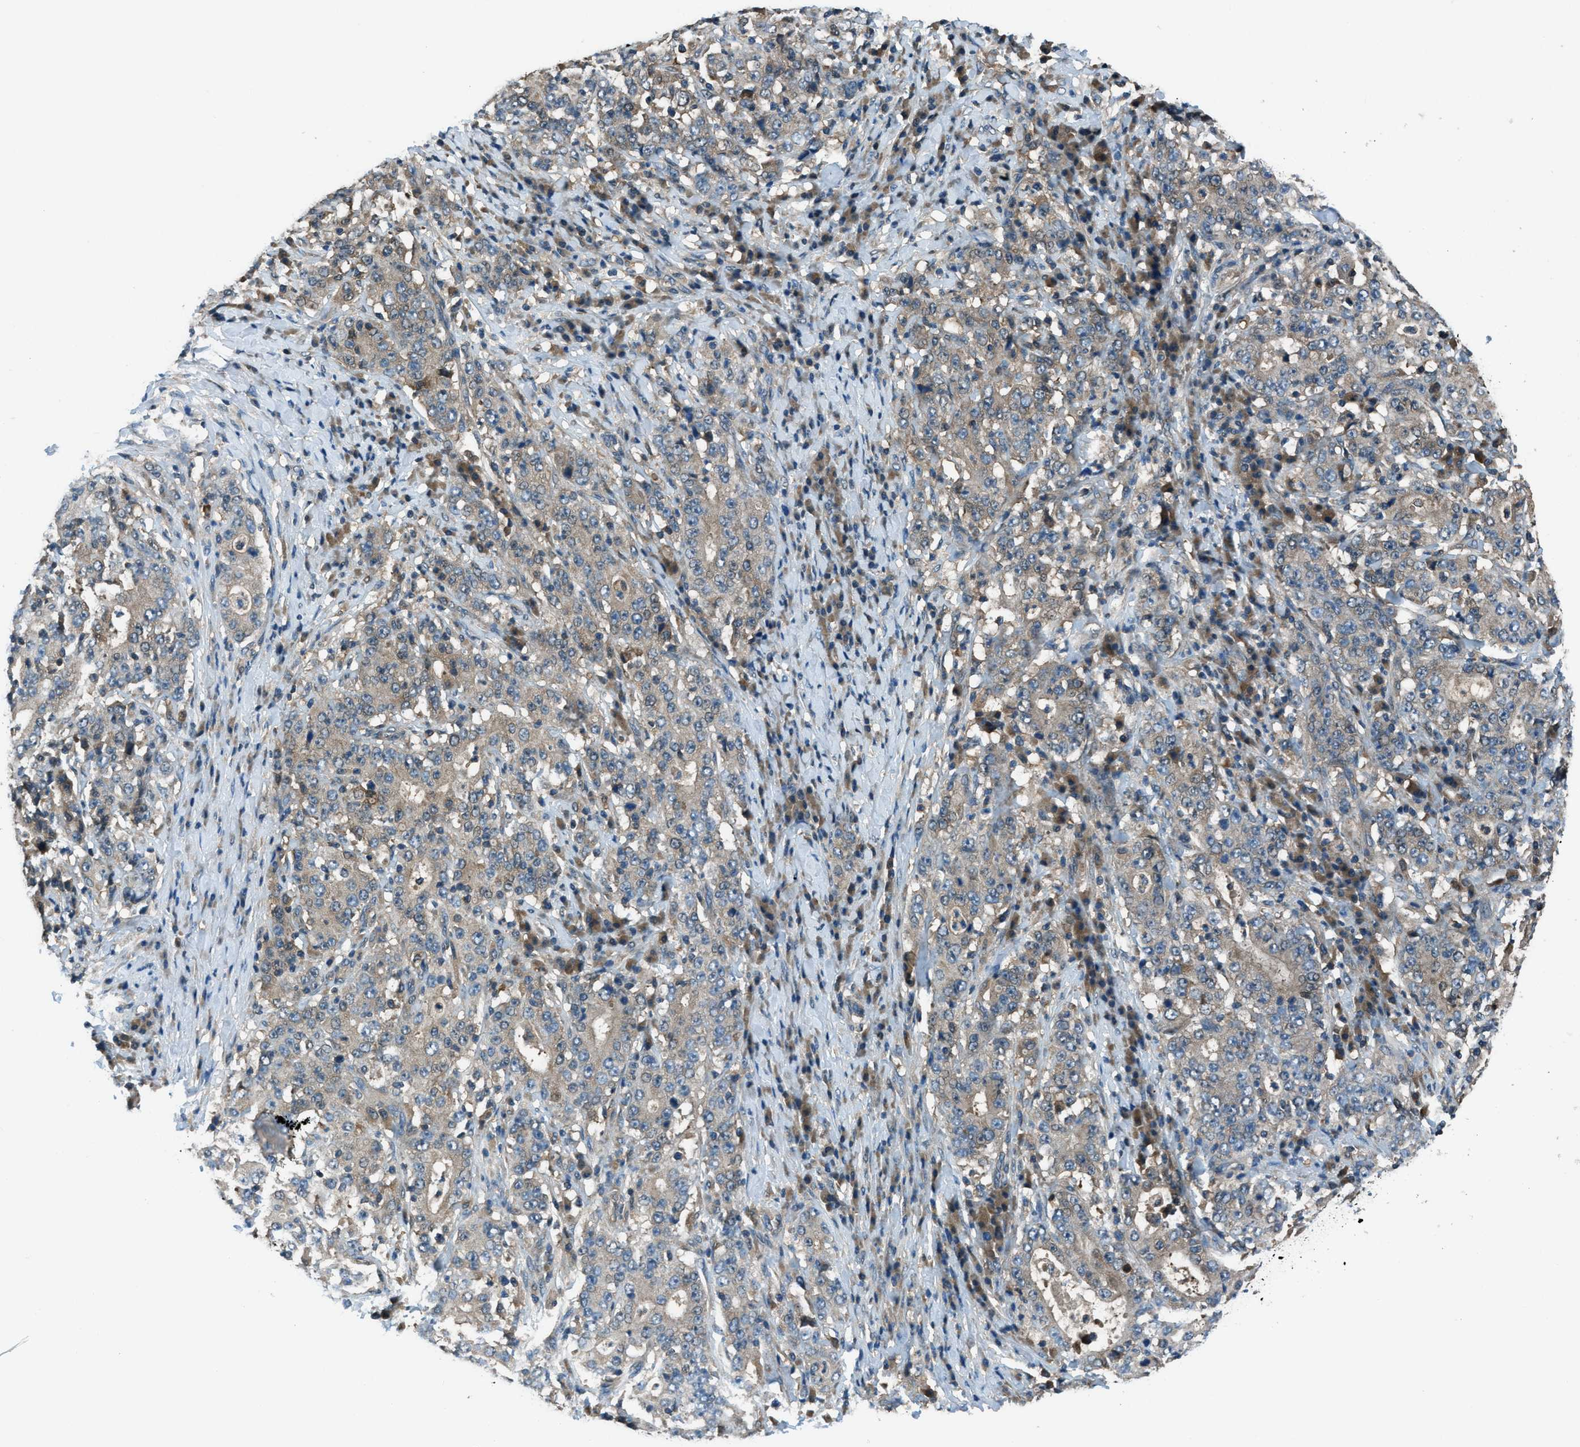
{"staining": {"intensity": "weak", "quantity": "25%-75%", "location": "cytoplasmic/membranous"}, "tissue": "stomach cancer", "cell_type": "Tumor cells", "image_type": "cancer", "snomed": [{"axis": "morphology", "description": "Normal tissue, NOS"}, {"axis": "morphology", "description": "Adenocarcinoma, NOS"}, {"axis": "topography", "description": "Stomach, upper"}, {"axis": "topography", "description": "Stomach"}], "caption": "Immunohistochemistry micrograph of human stomach adenocarcinoma stained for a protein (brown), which shows low levels of weak cytoplasmic/membranous staining in approximately 25%-75% of tumor cells.", "gene": "HEBP2", "patient": {"sex": "male", "age": 59}}